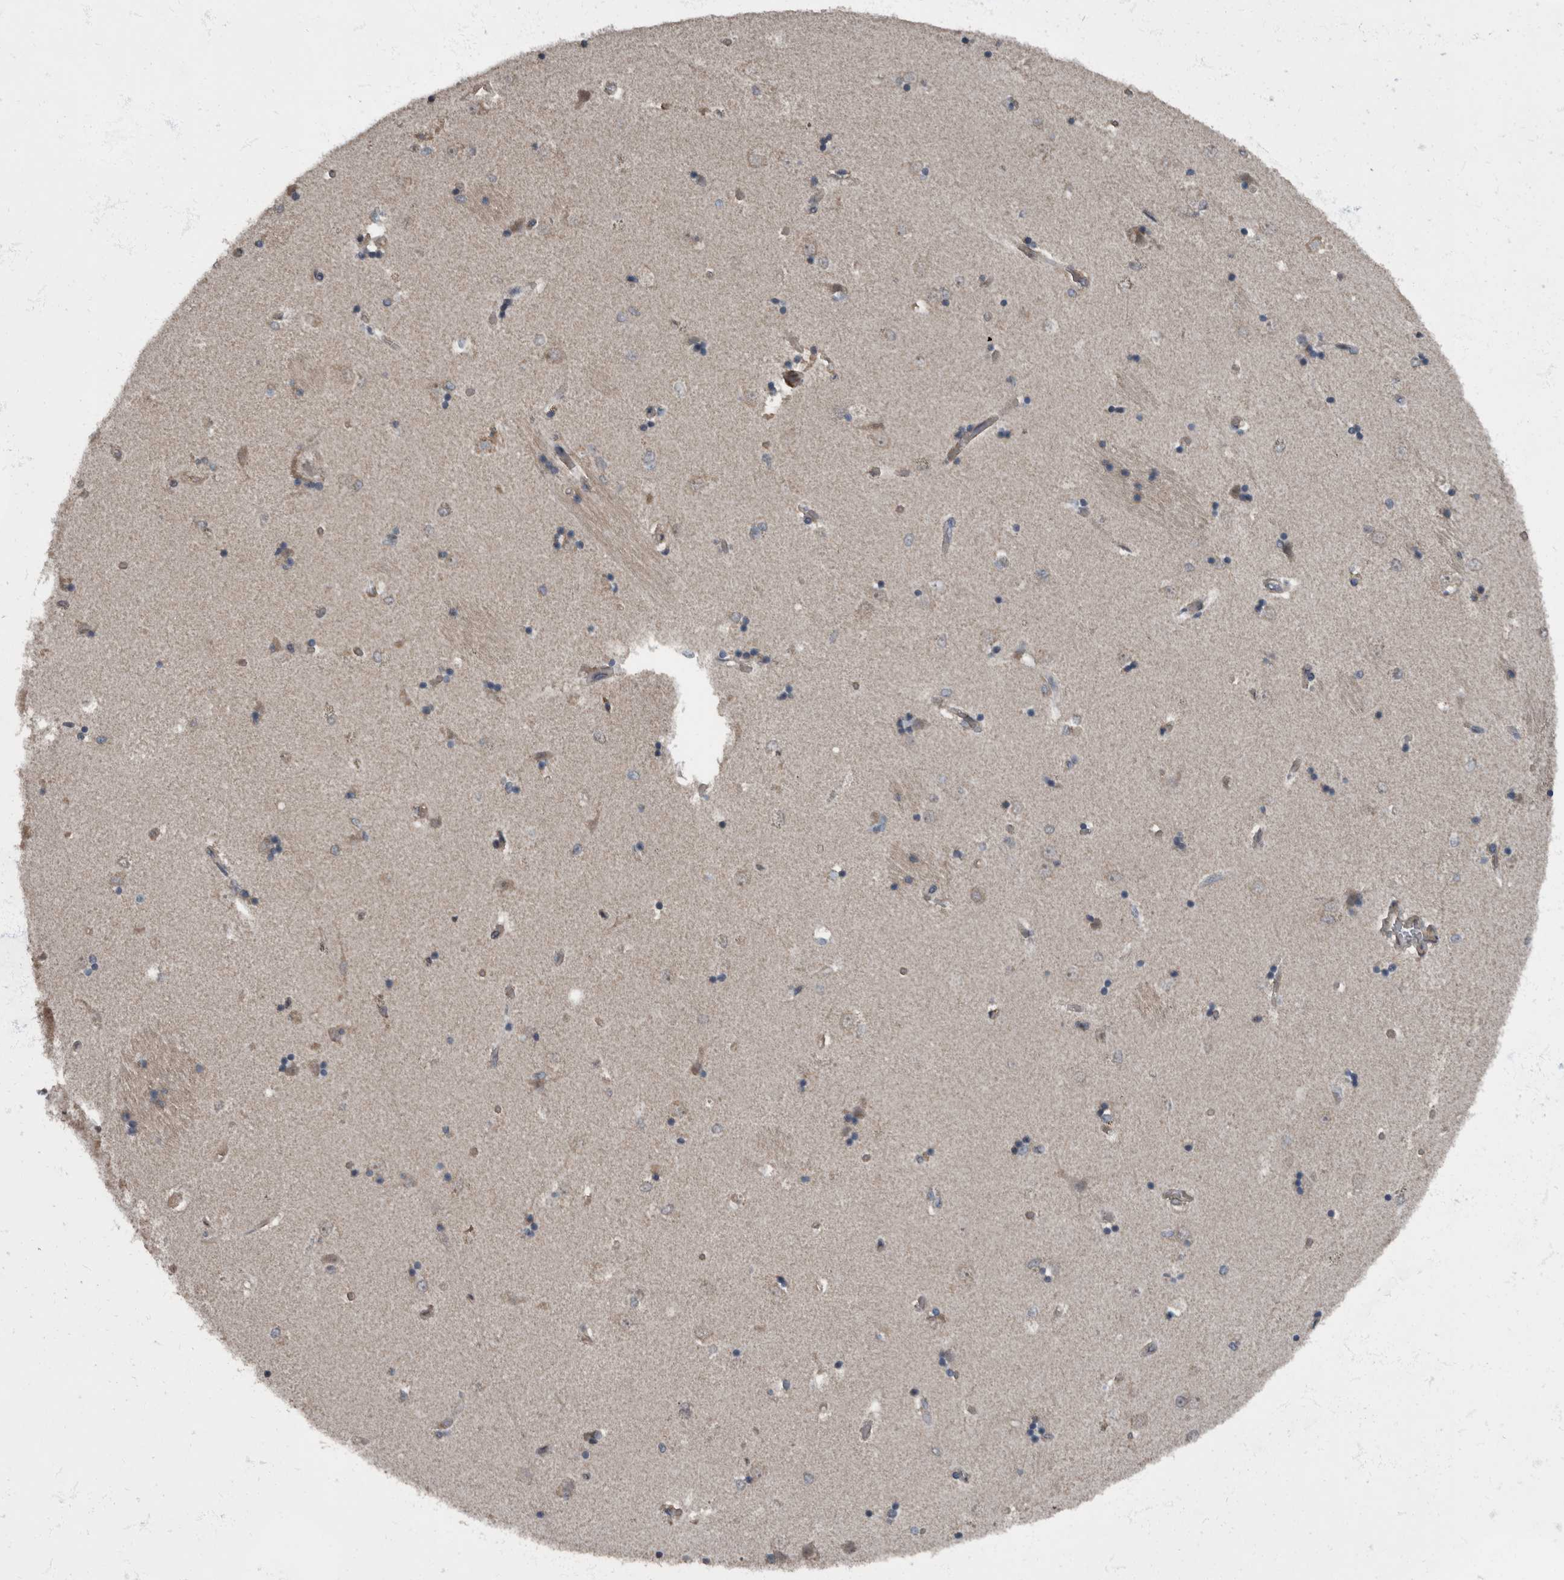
{"staining": {"intensity": "negative", "quantity": "none", "location": "none"}, "tissue": "caudate", "cell_type": "Glial cells", "image_type": "normal", "snomed": [{"axis": "morphology", "description": "Normal tissue, NOS"}, {"axis": "topography", "description": "Lateral ventricle wall"}], "caption": "Histopathology image shows no protein positivity in glial cells of benign caudate.", "gene": "RABGGTB", "patient": {"sex": "male", "age": 45}}